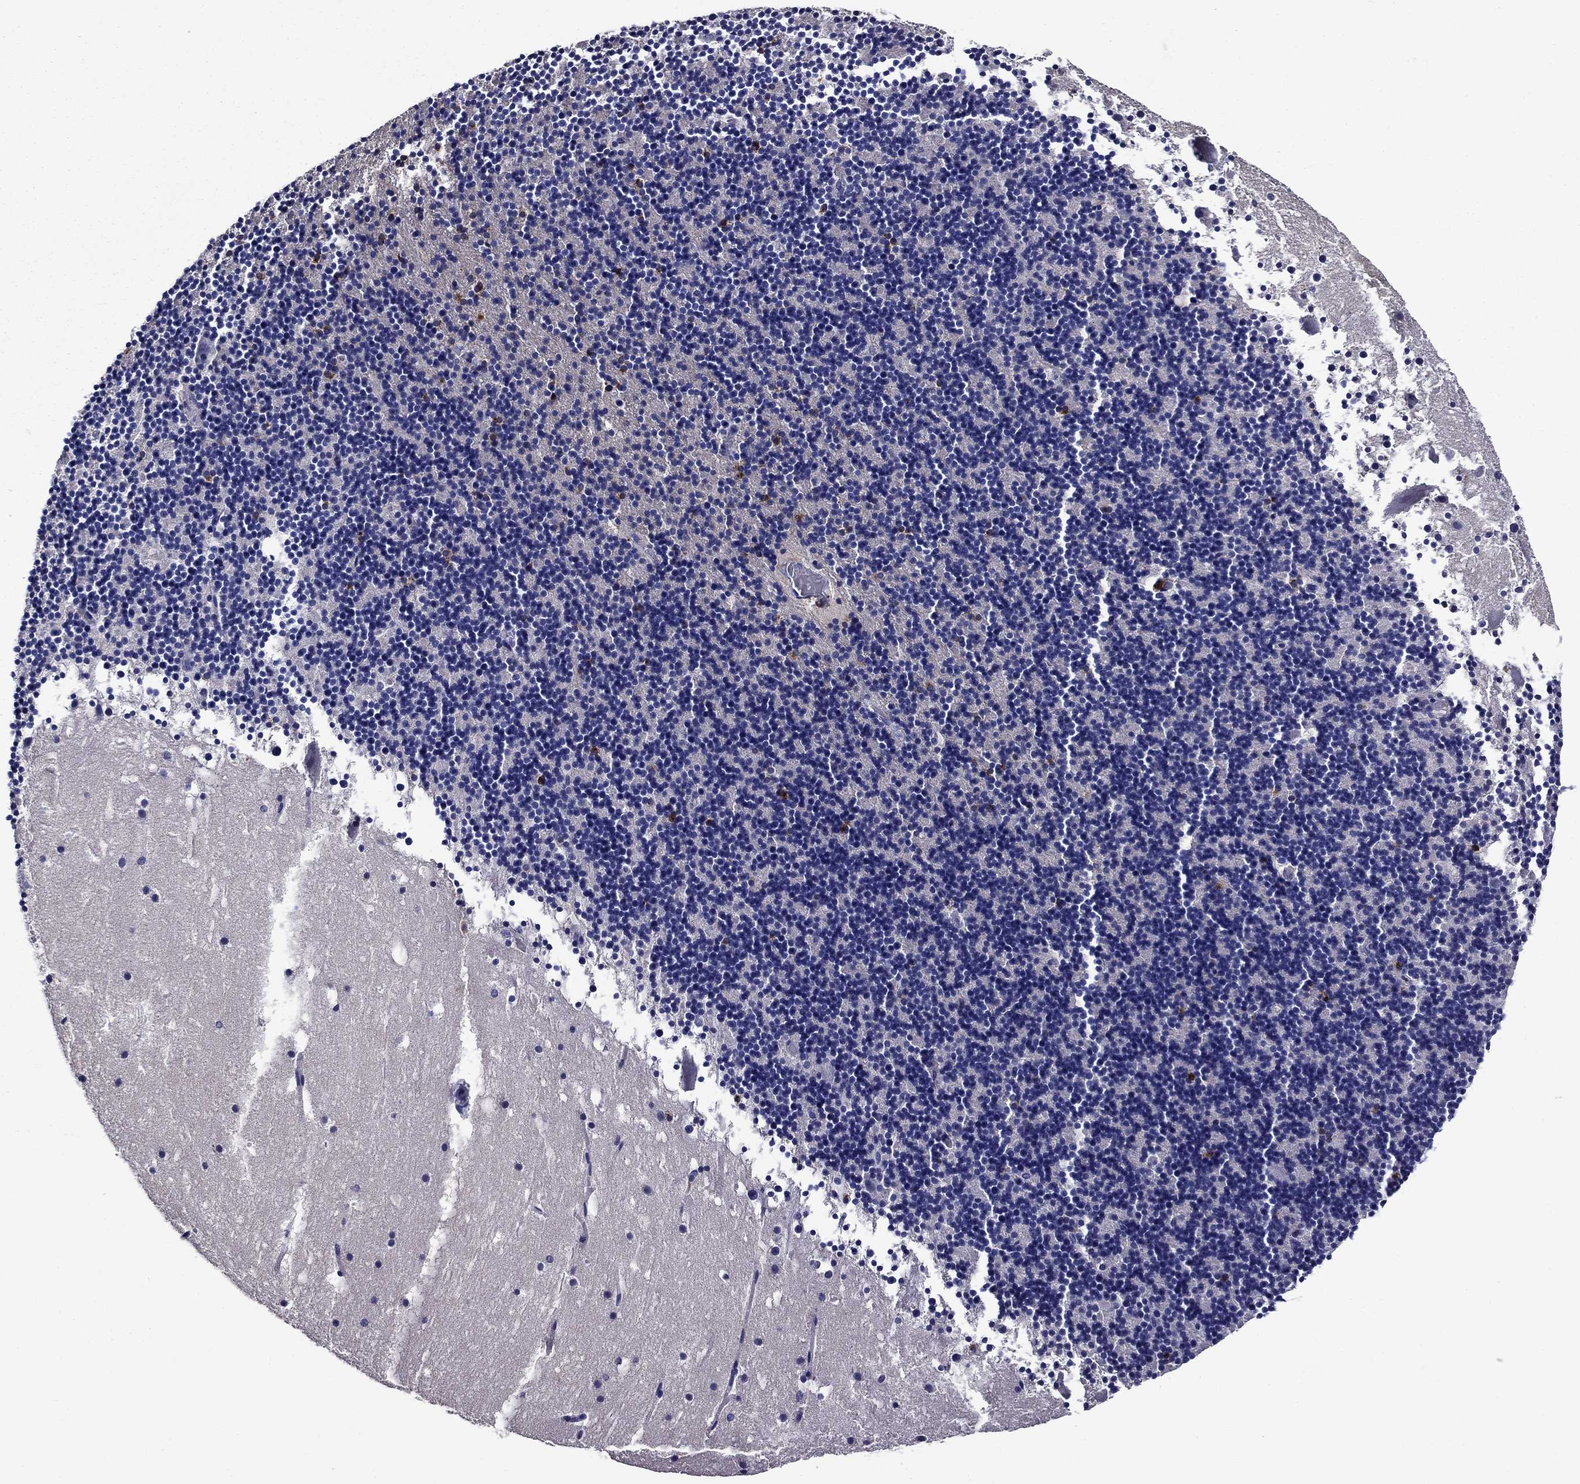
{"staining": {"intensity": "strong", "quantity": "<25%", "location": "cytoplasmic/membranous"}, "tissue": "cerebellum", "cell_type": "Cells in granular layer", "image_type": "normal", "snomed": [{"axis": "morphology", "description": "Normal tissue, NOS"}, {"axis": "topography", "description": "Cerebellum"}], "caption": "Brown immunohistochemical staining in normal cerebellum demonstrates strong cytoplasmic/membranous expression in approximately <25% of cells in granular layer. (brown staining indicates protein expression, while blue staining denotes nuclei).", "gene": "CNDP1", "patient": {"sex": "male", "age": 37}}